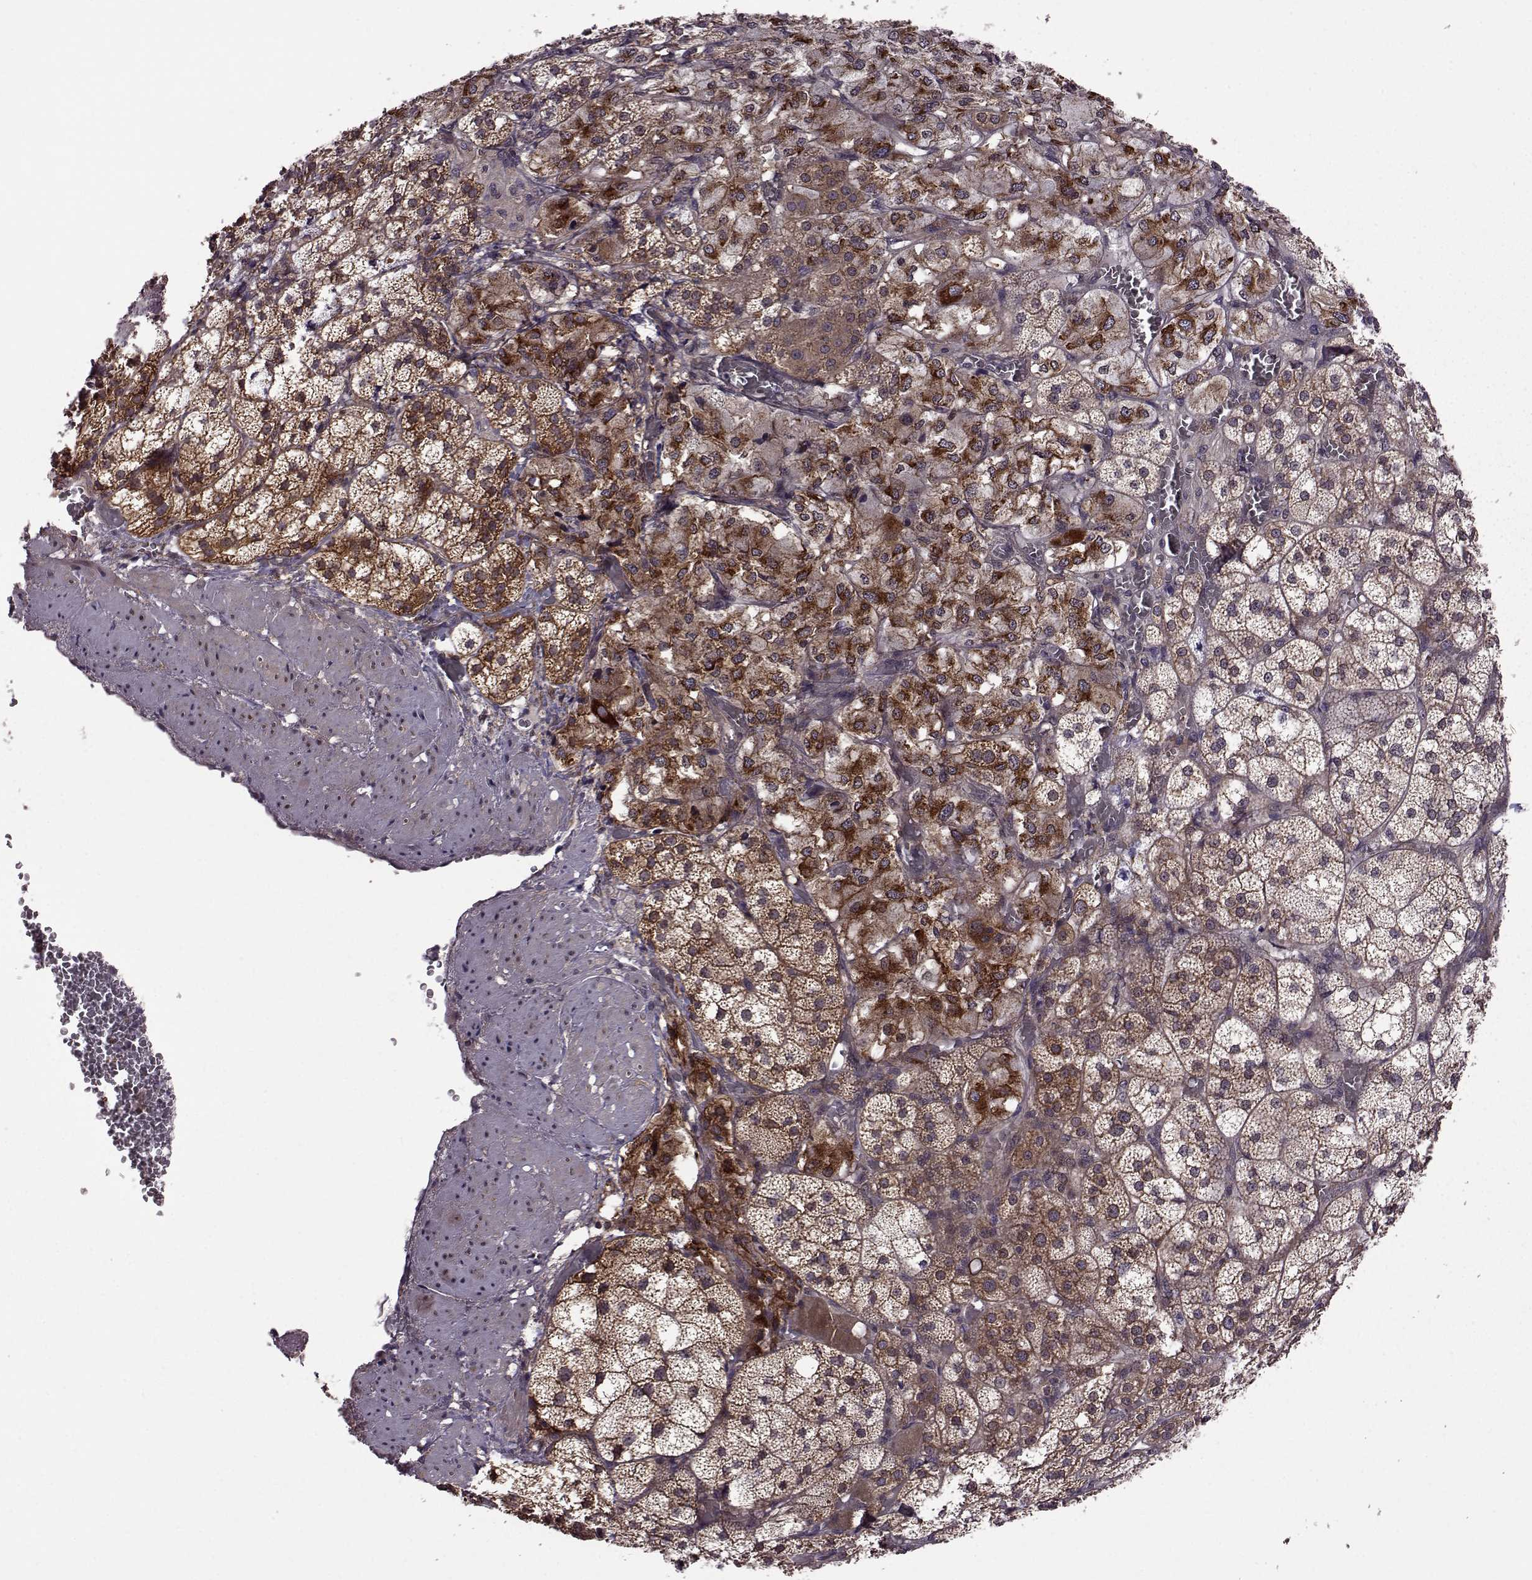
{"staining": {"intensity": "strong", "quantity": ">75%", "location": "cytoplasmic/membranous"}, "tissue": "adrenal gland", "cell_type": "Glandular cells", "image_type": "normal", "snomed": [{"axis": "morphology", "description": "Normal tissue, NOS"}, {"axis": "topography", "description": "Adrenal gland"}], "caption": "Adrenal gland stained with immunohistochemistry (IHC) exhibits strong cytoplasmic/membranous positivity in approximately >75% of glandular cells.", "gene": "URI1", "patient": {"sex": "female", "age": 60}}